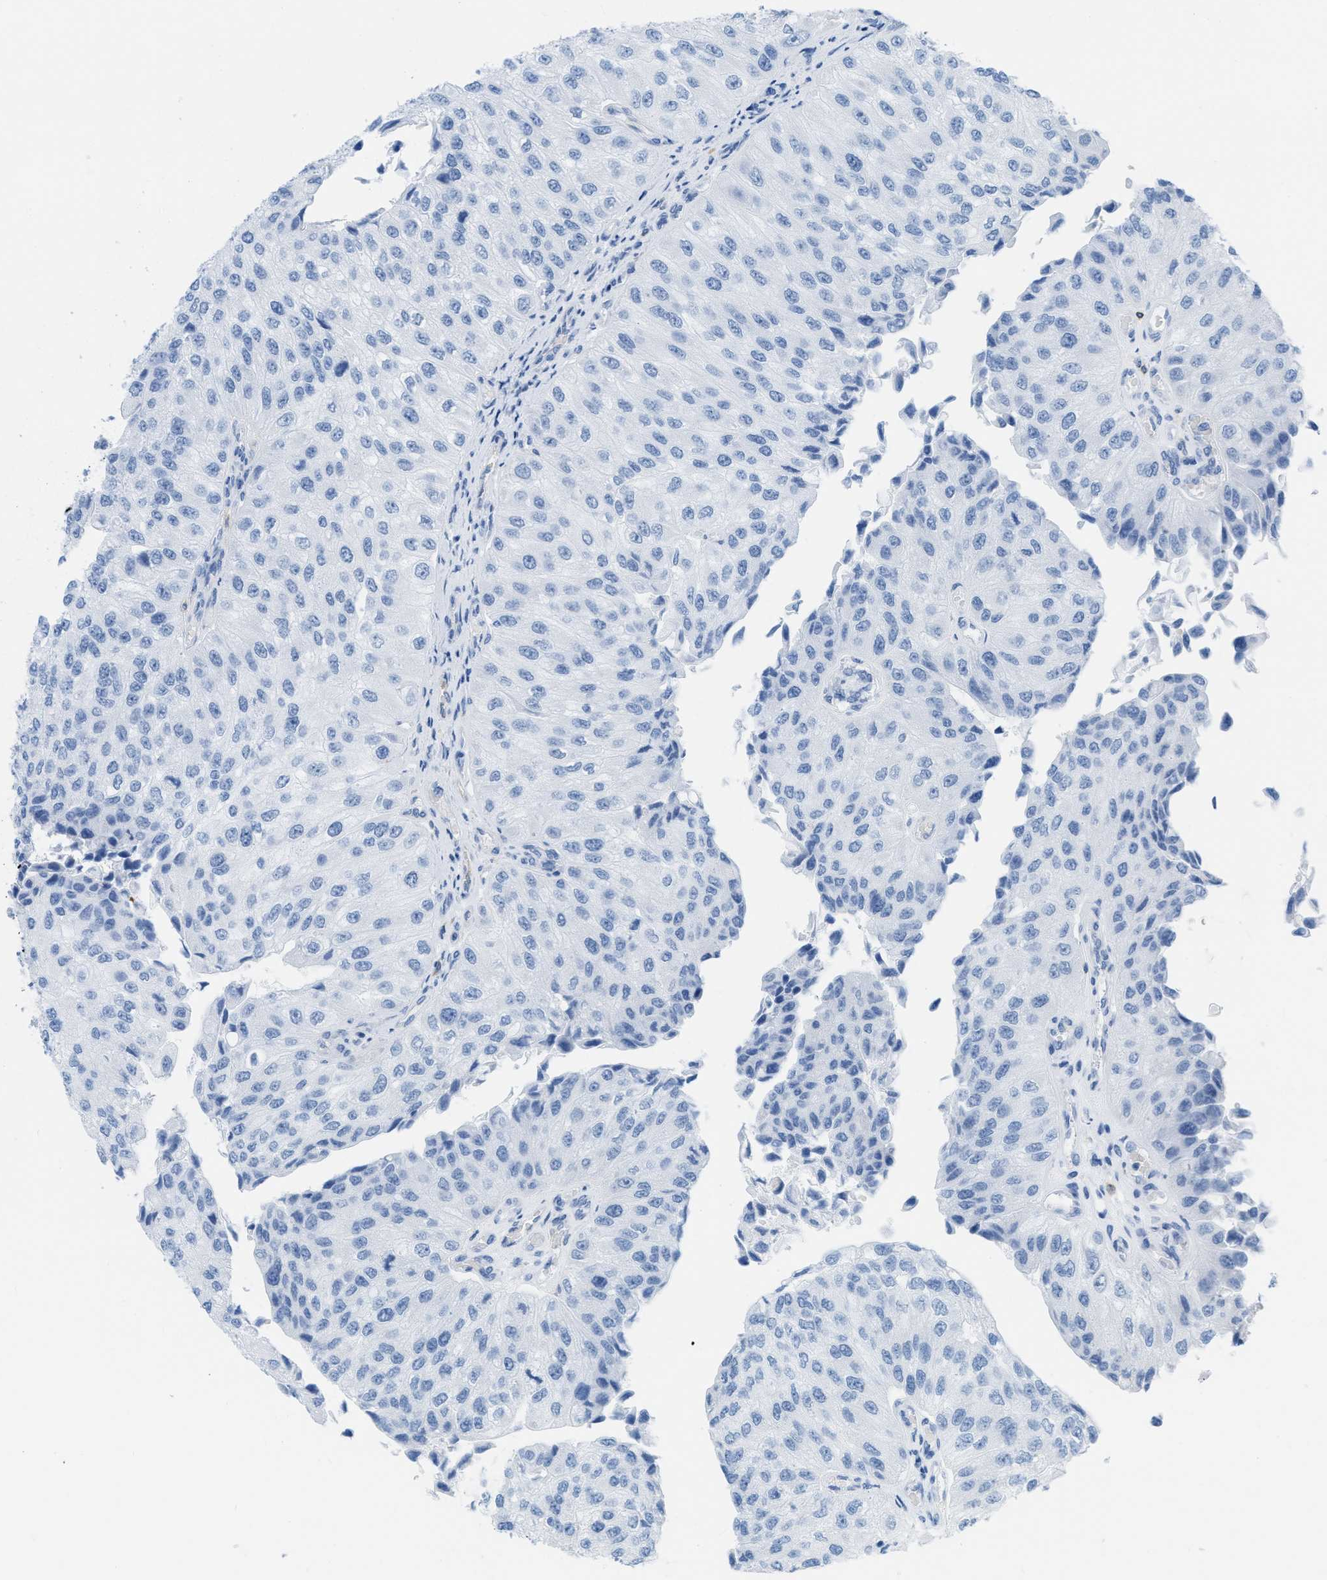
{"staining": {"intensity": "negative", "quantity": "none", "location": "none"}, "tissue": "urothelial cancer", "cell_type": "Tumor cells", "image_type": "cancer", "snomed": [{"axis": "morphology", "description": "Urothelial carcinoma, High grade"}, {"axis": "topography", "description": "Kidney"}, {"axis": "topography", "description": "Urinary bladder"}], "caption": "Tumor cells show no significant protein positivity in urothelial cancer.", "gene": "ASGR1", "patient": {"sex": "male", "age": 77}}